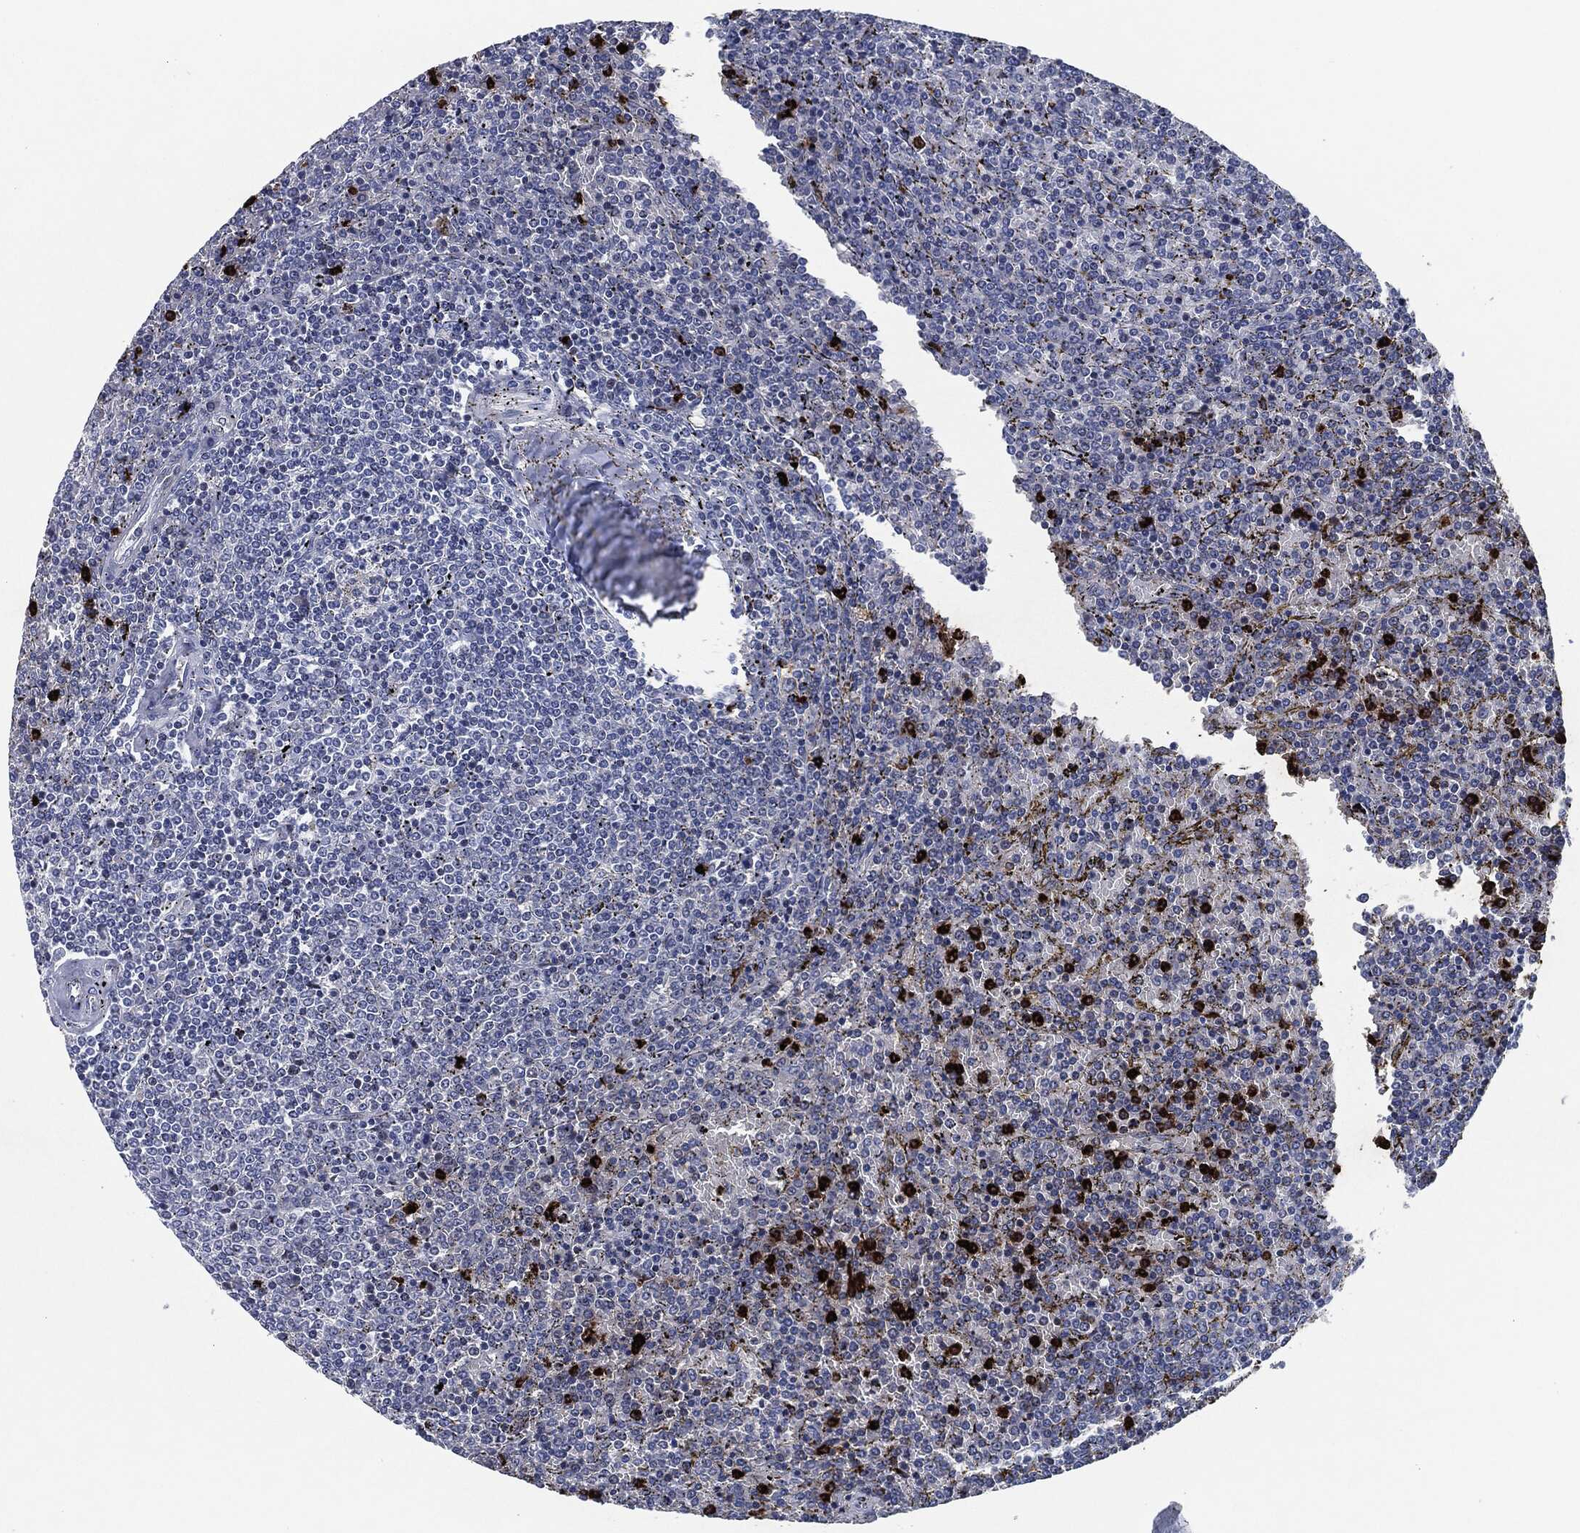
{"staining": {"intensity": "negative", "quantity": "none", "location": "none"}, "tissue": "lymphoma", "cell_type": "Tumor cells", "image_type": "cancer", "snomed": [{"axis": "morphology", "description": "Malignant lymphoma, non-Hodgkin's type, Low grade"}, {"axis": "topography", "description": "Spleen"}], "caption": "High power microscopy histopathology image of an immunohistochemistry image of lymphoma, revealing no significant staining in tumor cells. The staining was performed using DAB to visualize the protein expression in brown, while the nuclei were stained in blue with hematoxylin (Magnification: 20x).", "gene": "MPO", "patient": {"sex": "female", "age": 77}}